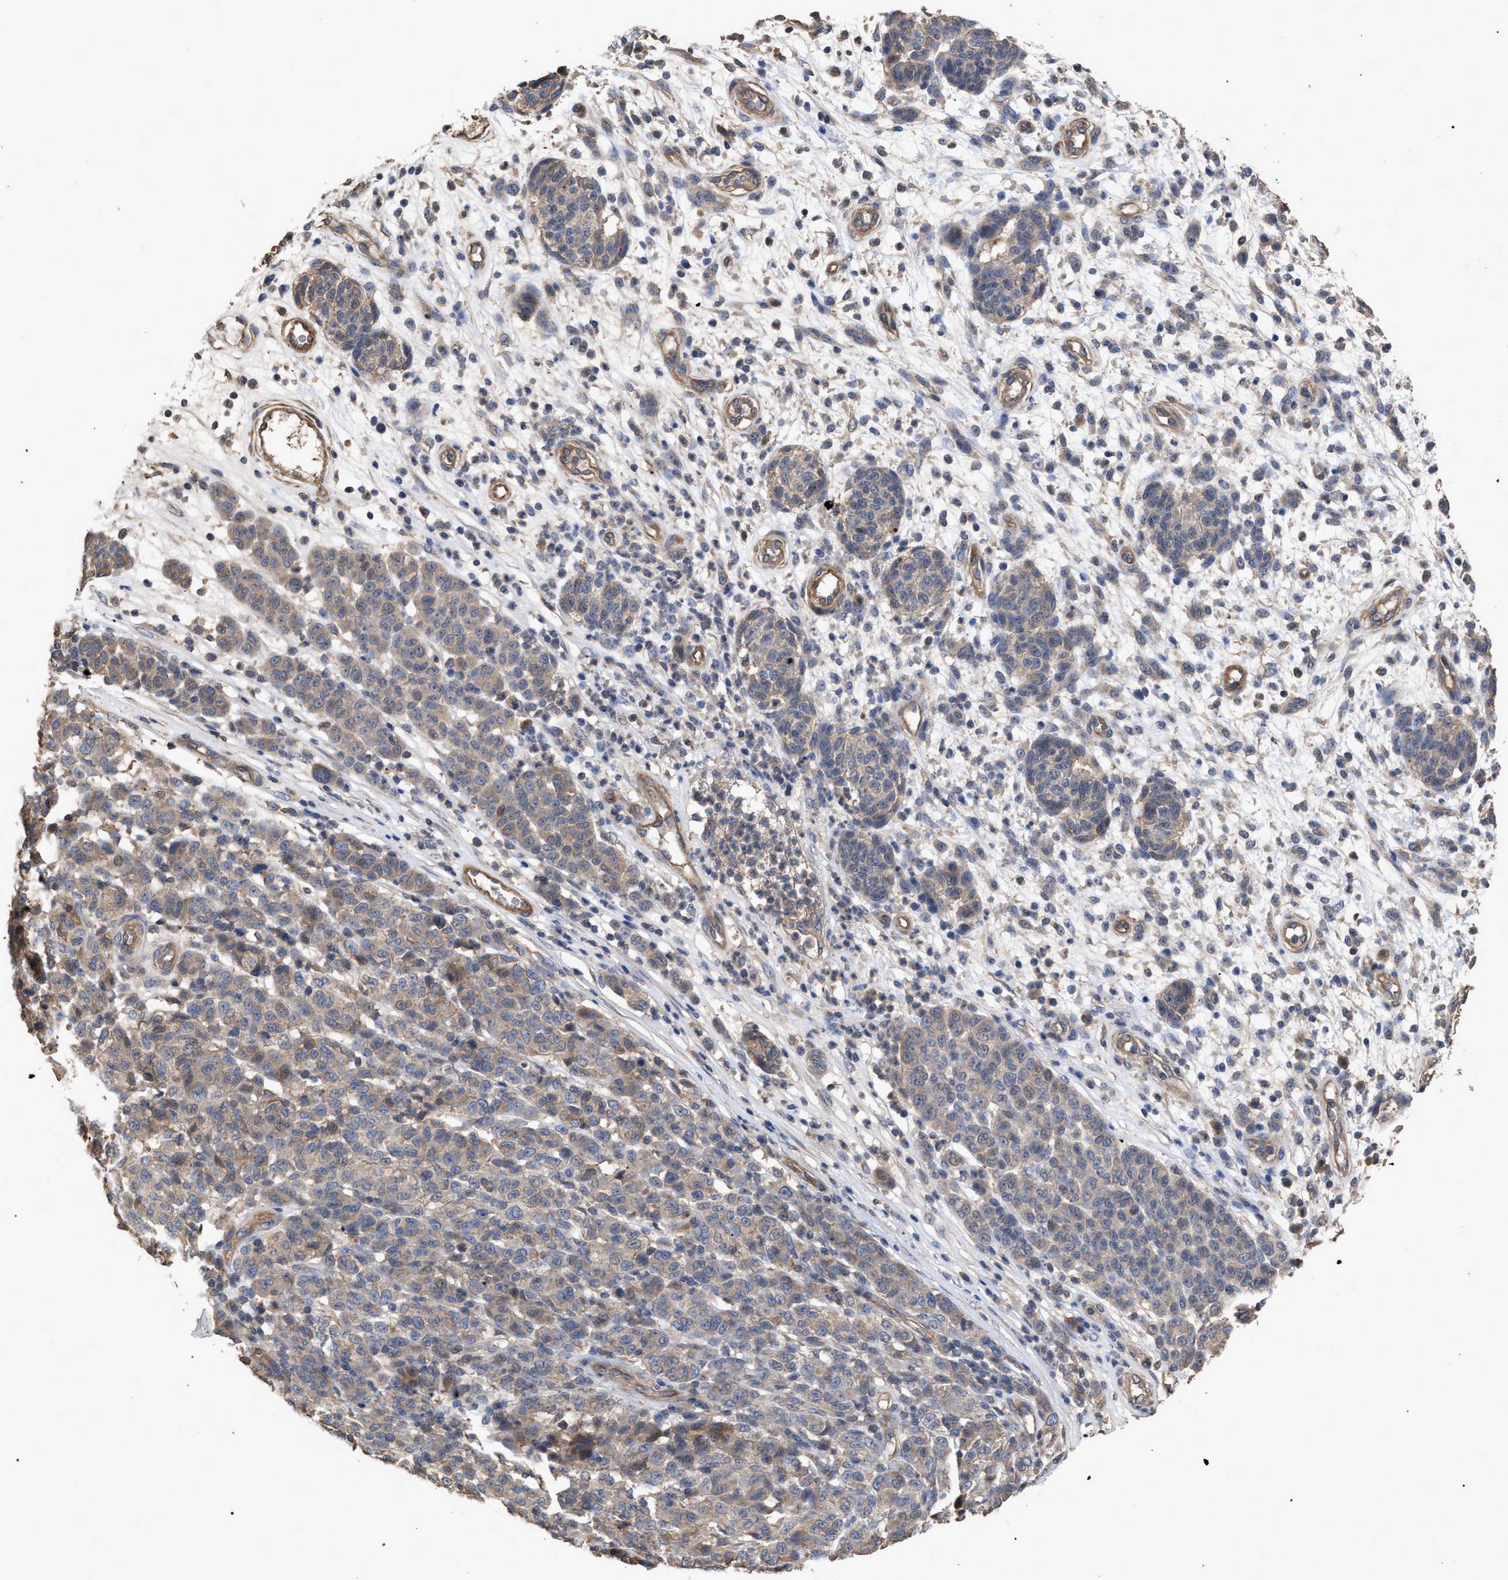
{"staining": {"intensity": "weak", "quantity": "25%-75%", "location": "cytoplasmic/membranous"}, "tissue": "melanoma", "cell_type": "Tumor cells", "image_type": "cancer", "snomed": [{"axis": "morphology", "description": "Malignant melanoma, NOS"}, {"axis": "topography", "description": "Skin"}], "caption": "Weak cytoplasmic/membranous expression for a protein is identified in about 25%-75% of tumor cells of melanoma using immunohistochemistry.", "gene": "BTN2A1", "patient": {"sex": "male", "age": 59}}